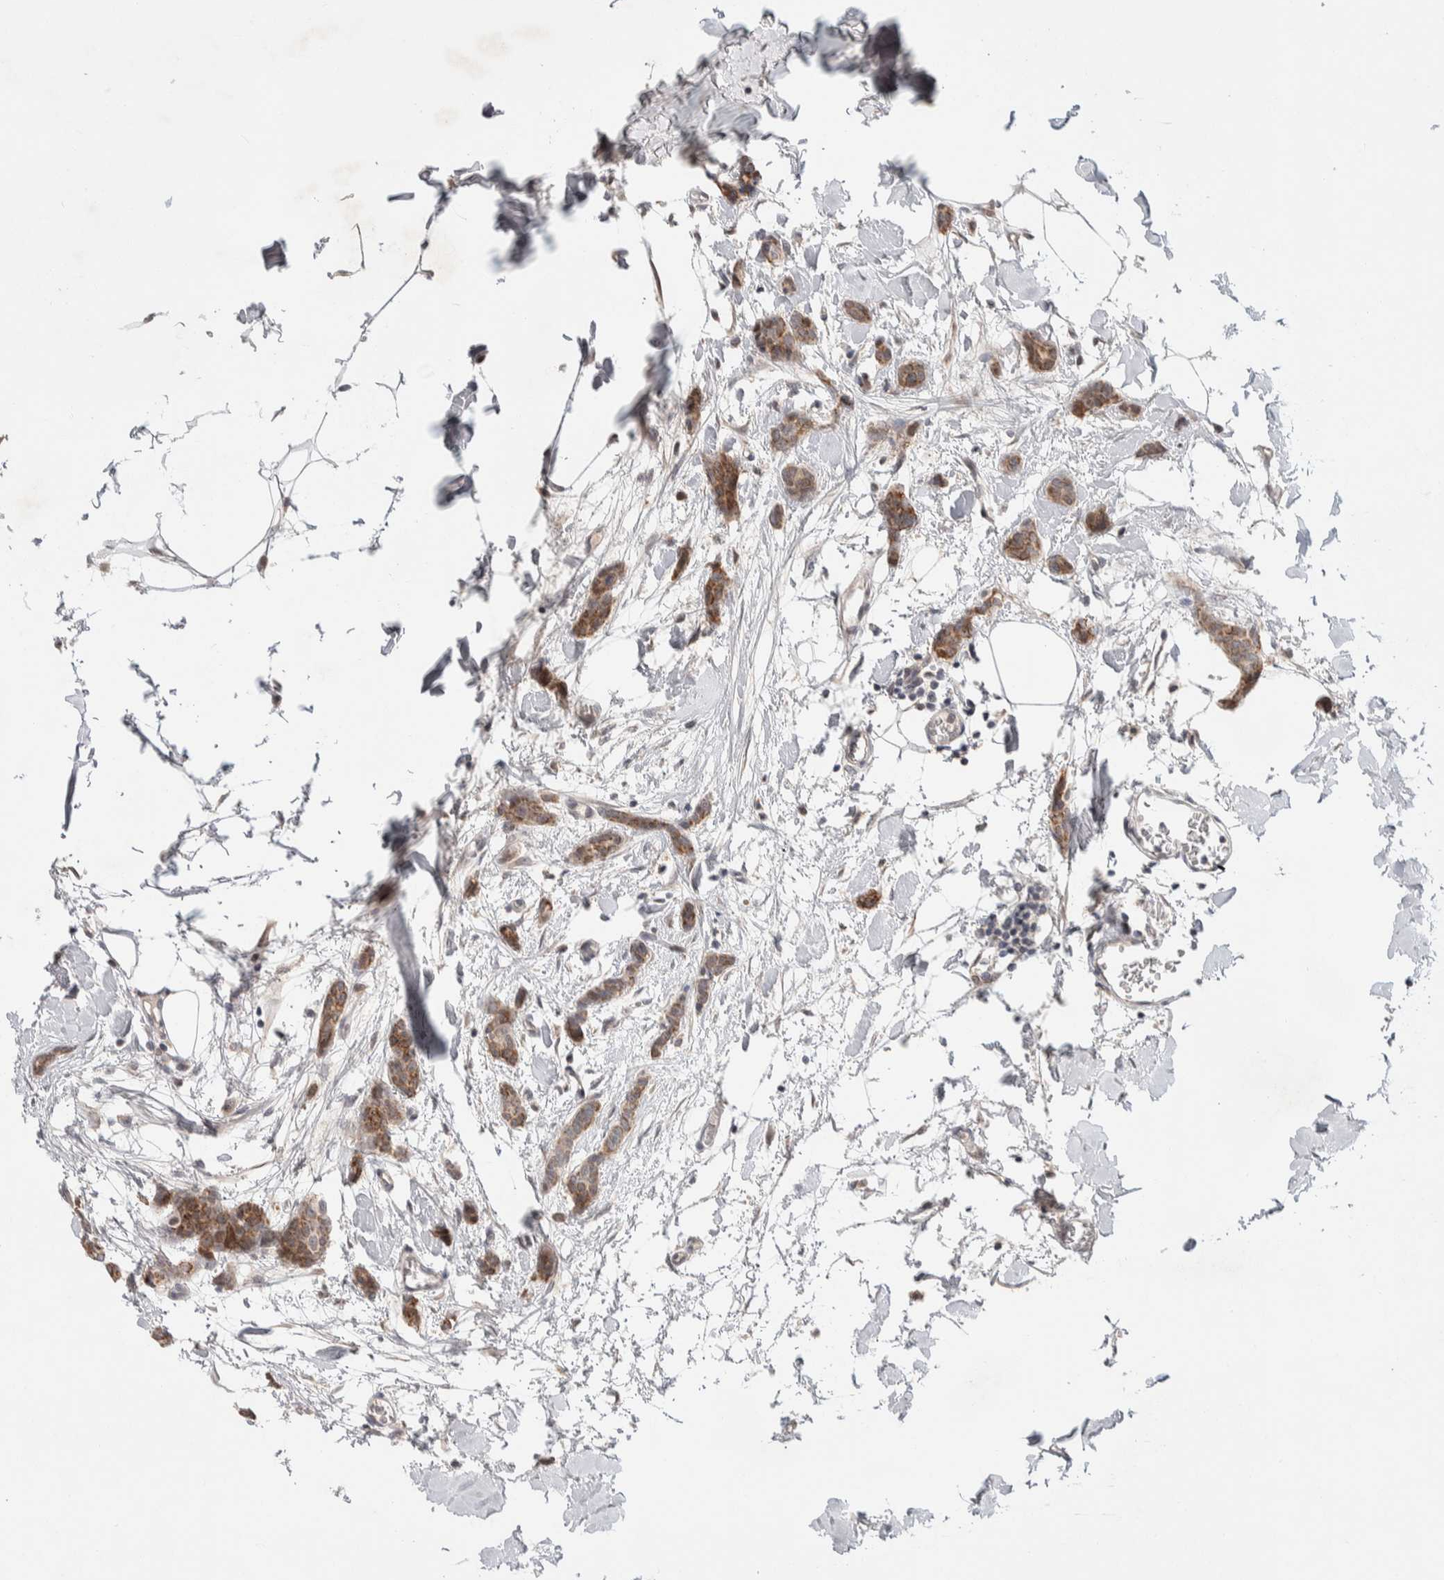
{"staining": {"intensity": "moderate", "quantity": ">75%", "location": "cytoplasmic/membranous"}, "tissue": "breast cancer", "cell_type": "Tumor cells", "image_type": "cancer", "snomed": [{"axis": "morphology", "description": "Lobular carcinoma"}, {"axis": "topography", "description": "Skin"}, {"axis": "topography", "description": "Breast"}], "caption": "Immunohistochemistry (IHC) image of neoplastic tissue: lobular carcinoma (breast) stained using immunohistochemistry (IHC) reveals medium levels of moderate protein expression localized specifically in the cytoplasmic/membranous of tumor cells, appearing as a cytoplasmic/membranous brown color.", "gene": "CRAT", "patient": {"sex": "female", "age": 46}}